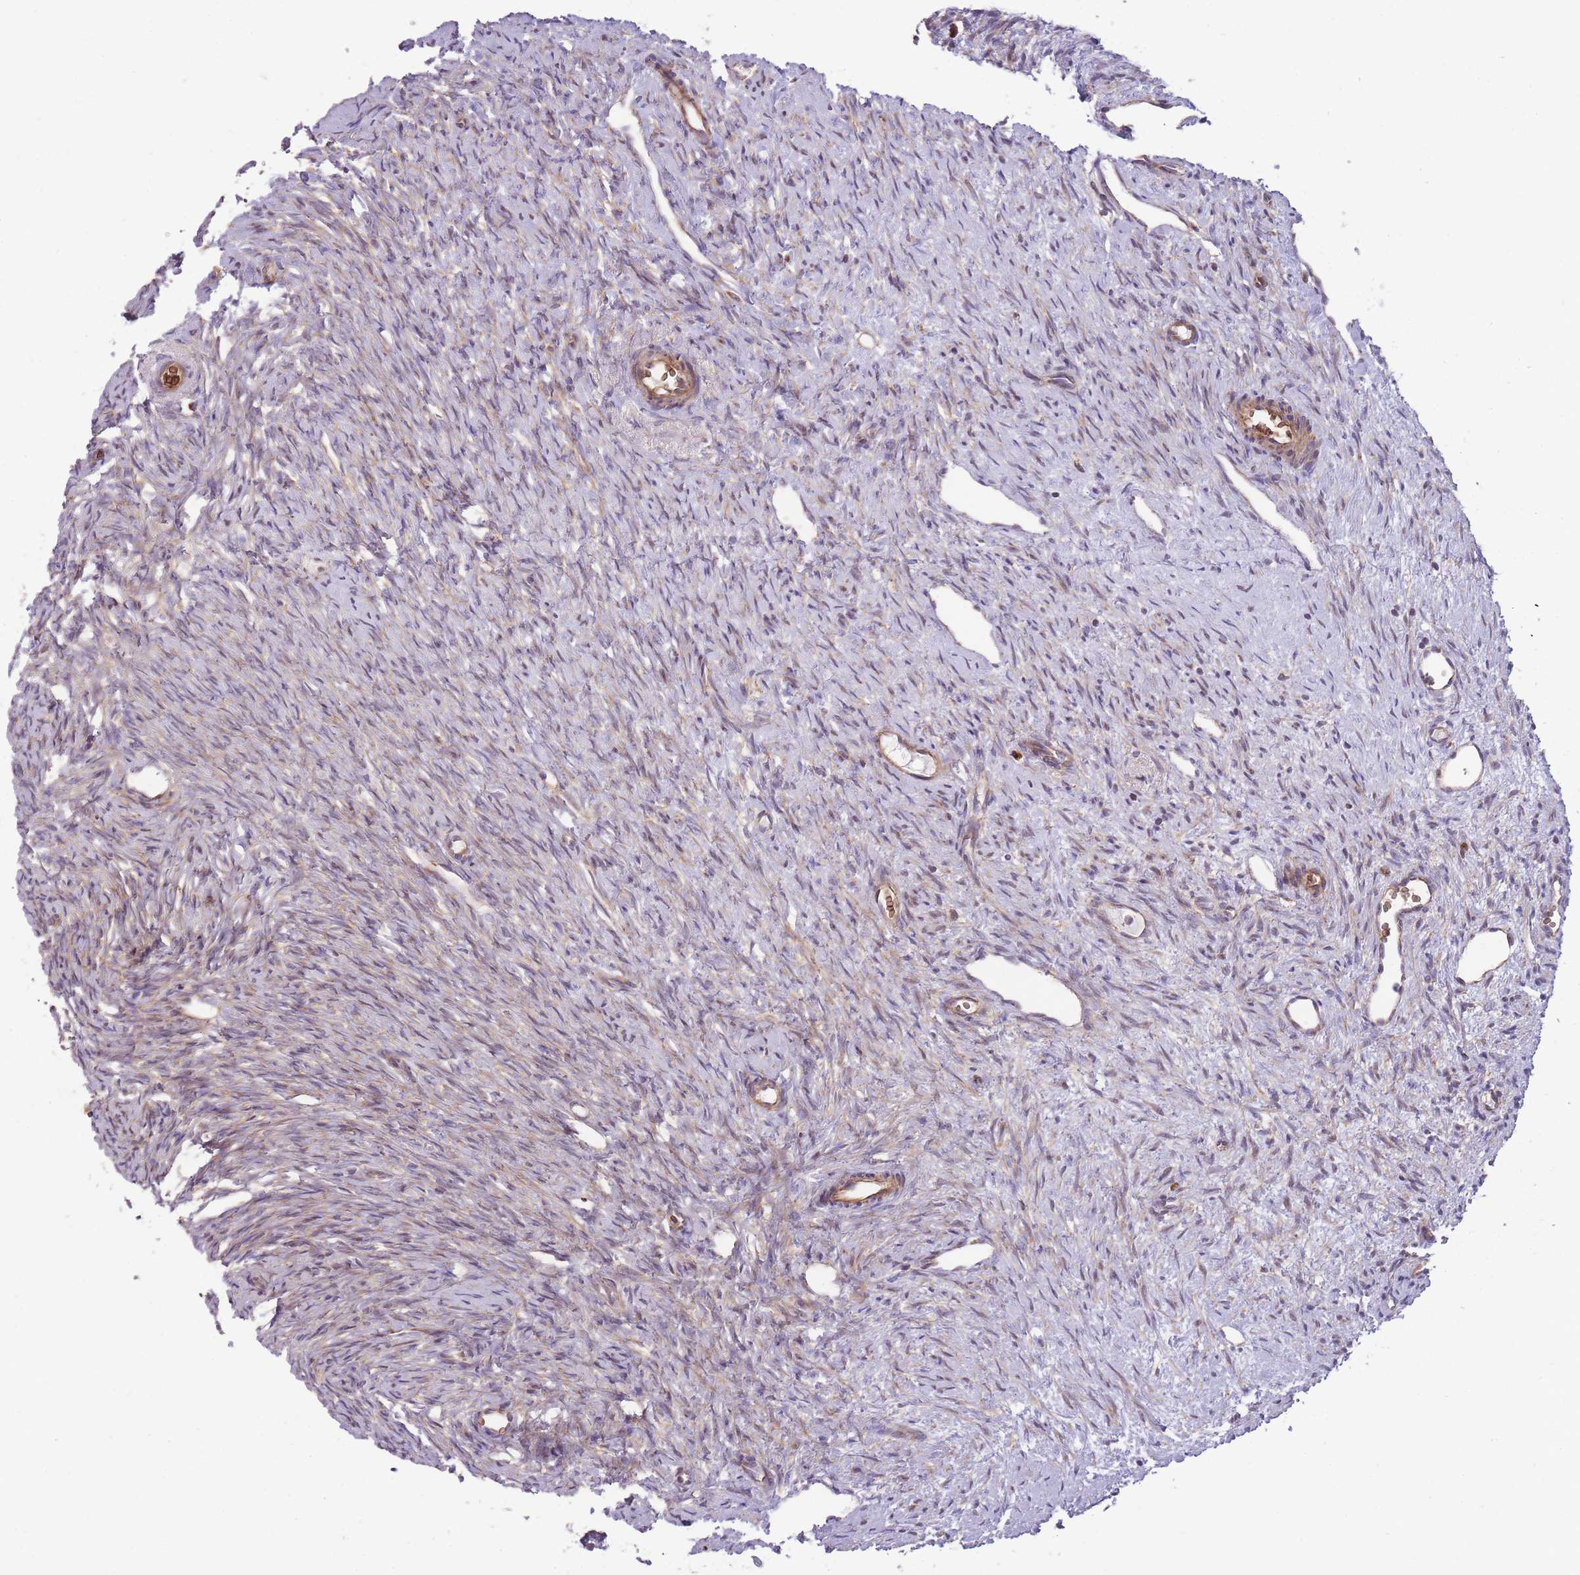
{"staining": {"intensity": "weak", "quantity": "25%-75%", "location": "cytoplasmic/membranous"}, "tissue": "ovary", "cell_type": "Ovarian stroma cells", "image_type": "normal", "snomed": [{"axis": "morphology", "description": "Normal tissue, NOS"}, {"axis": "topography", "description": "Ovary"}], "caption": "Immunohistochemical staining of benign human ovary exhibits low levels of weak cytoplasmic/membranous expression in about 25%-75% of ovarian stroma cells. (DAB (3,3'-diaminobenzidine) IHC with brightfield microscopy, high magnification).", "gene": "ANKRD10", "patient": {"sex": "female", "age": 51}}